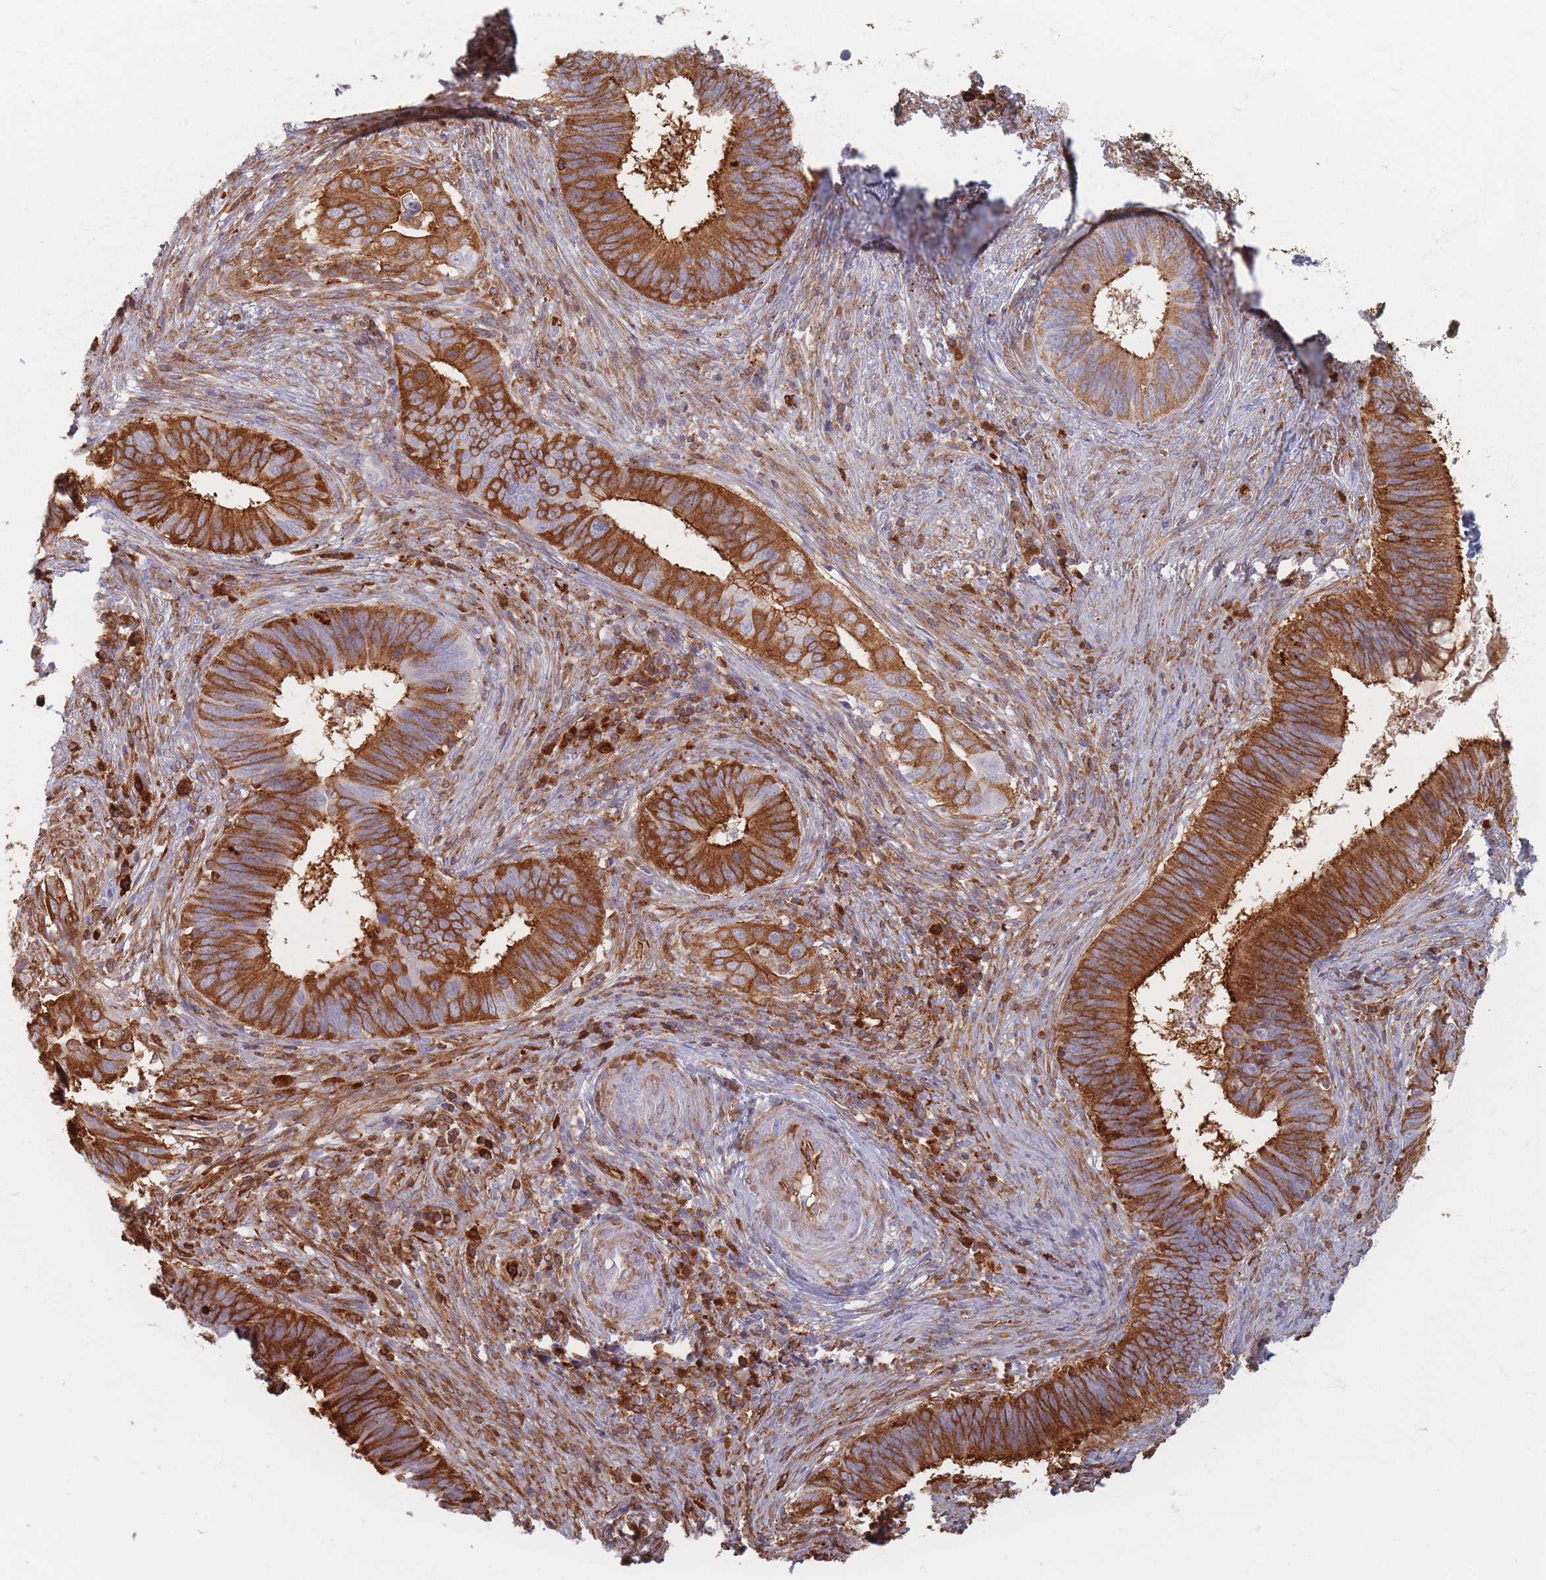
{"staining": {"intensity": "strong", "quantity": ">75%", "location": "cytoplasmic/membranous"}, "tissue": "cervical cancer", "cell_type": "Tumor cells", "image_type": "cancer", "snomed": [{"axis": "morphology", "description": "Adenocarcinoma, NOS"}, {"axis": "topography", "description": "Cervix"}], "caption": "Cervical cancer (adenocarcinoma) stained with IHC demonstrates strong cytoplasmic/membranous staining in approximately >75% of tumor cells. (brown staining indicates protein expression, while blue staining denotes nuclei).", "gene": "SLC2A6", "patient": {"sex": "female", "age": 42}}